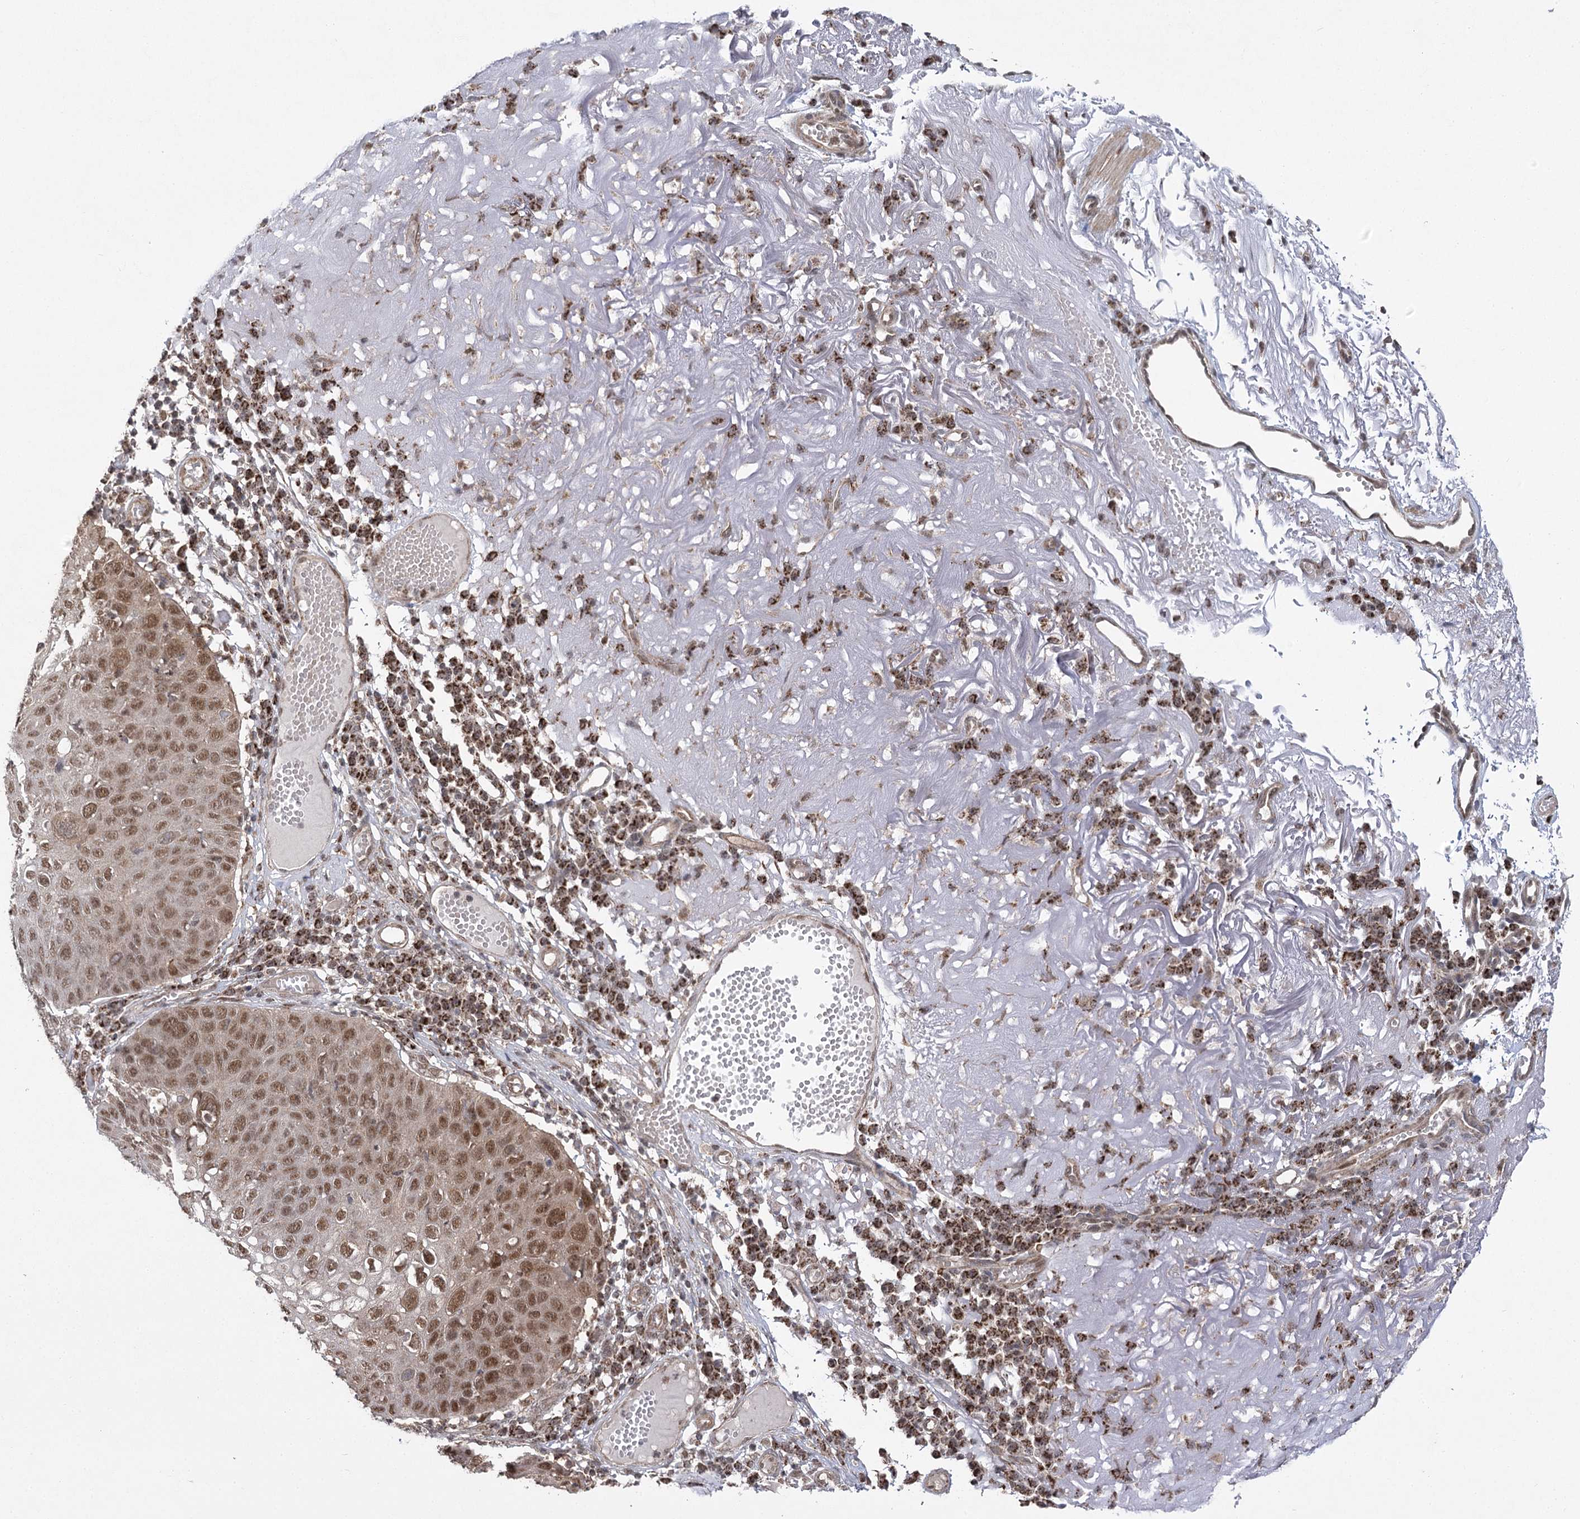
{"staining": {"intensity": "moderate", "quantity": ">75%", "location": "nuclear"}, "tissue": "skin cancer", "cell_type": "Tumor cells", "image_type": "cancer", "snomed": [{"axis": "morphology", "description": "Squamous cell carcinoma, NOS"}, {"axis": "topography", "description": "Skin"}], "caption": "Protein expression analysis of squamous cell carcinoma (skin) demonstrates moderate nuclear expression in about >75% of tumor cells.", "gene": "SLC4A1AP", "patient": {"sex": "female", "age": 90}}